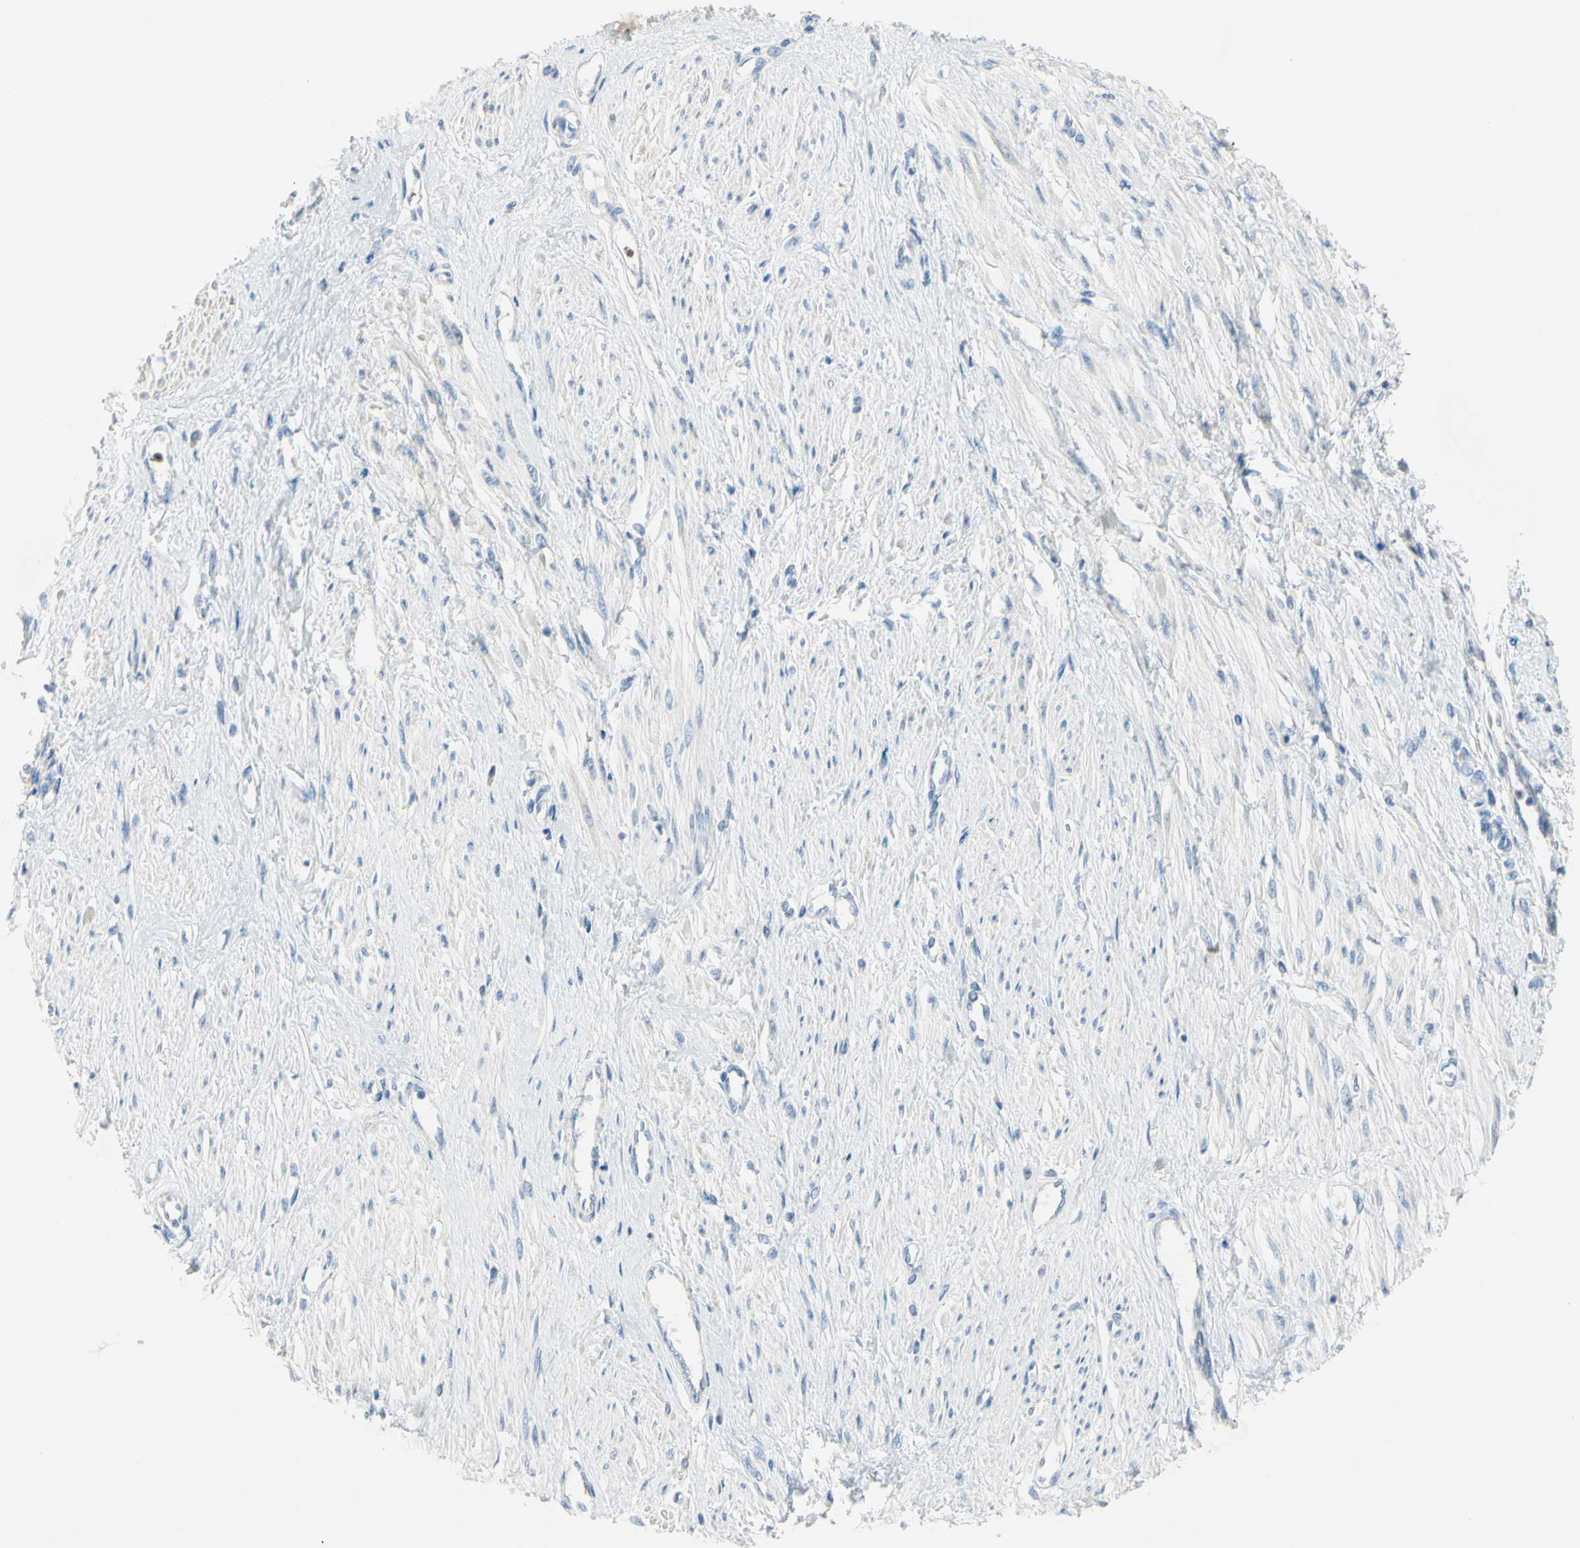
{"staining": {"intensity": "negative", "quantity": "none", "location": "none"}, "tissue": "smooth muscle", "cell_type": "Smooth muscle cells", "image_type": "normal", "snomed": [{"axis": "morphology", "description": "Normal tissue, NOS"}, {"axis": "topography", "description": "Smooth muscle"}, {"axis": "topography", "description": "Uterus"}], "caption": "DAB immunohistochemical staining of normal human smooth muscle displays no significant positivity in smooth muscle cells.", "gene": "ZNF557", "patient": {"sex": "female", "age": 39}}